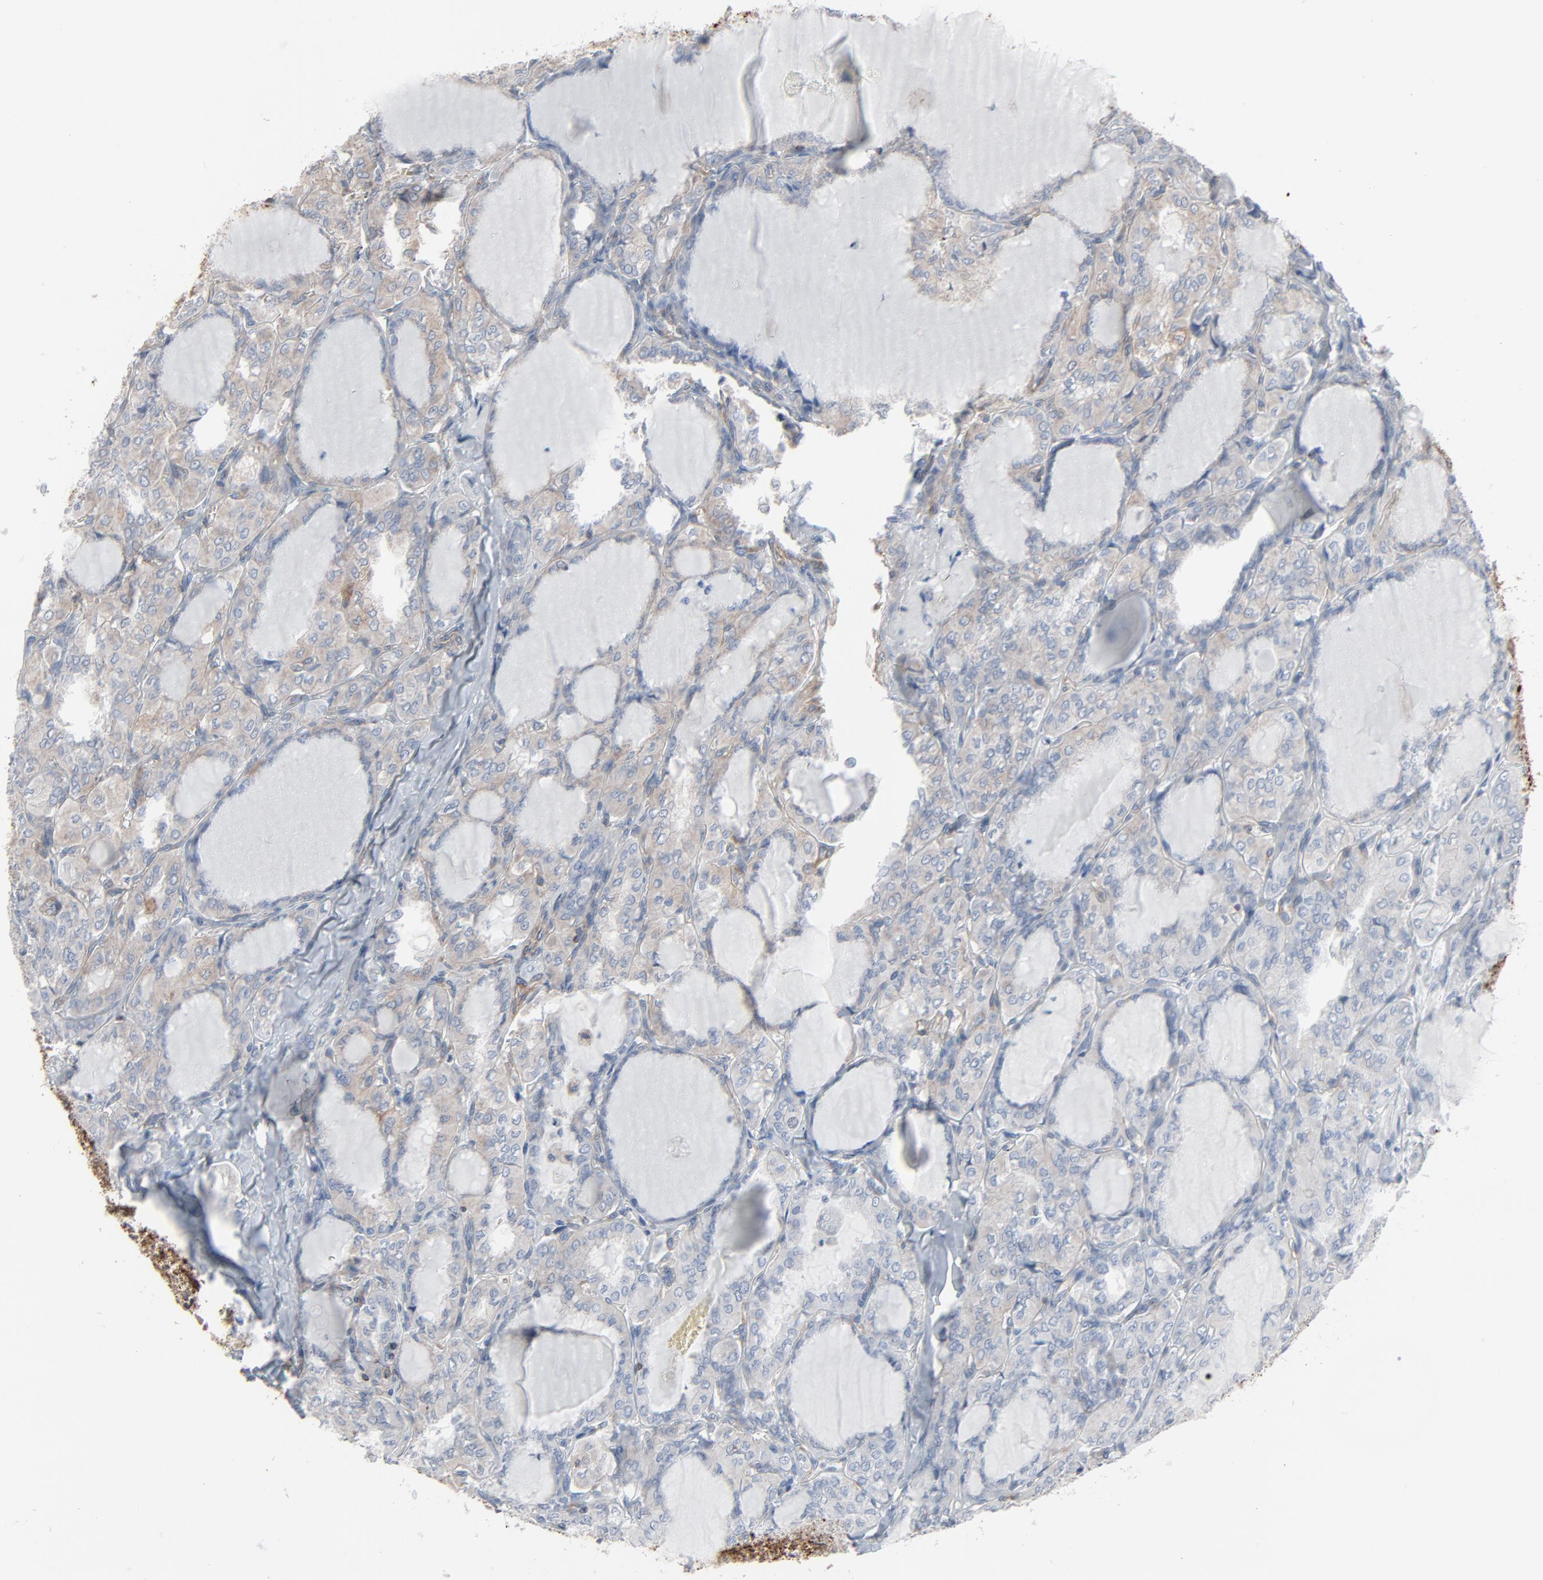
{"staining": {"intensity": "weak", "quantity": ">75%", "location": "cytoplasmic/membranous"}, "tissue": "thyroid cancer", "cell_type": "Tumor cells", "image_type": "cancer", "snomed": [{"axis": "morphology", "description": "Papillary adenocarcinoma, NOS"}, {"axis": "topography", "description": "Thyroid gland"}], "caption": "A photomicrograph showing weak cytoplasmic/membranous positivity in approximately >75% of tumor cells in thyroid cancer (papillary adenocarcinoma), as visualized by brown immunohistochemical staining.", "gene": "OPTN", "patient": {"sex": "male", "age": 20}}